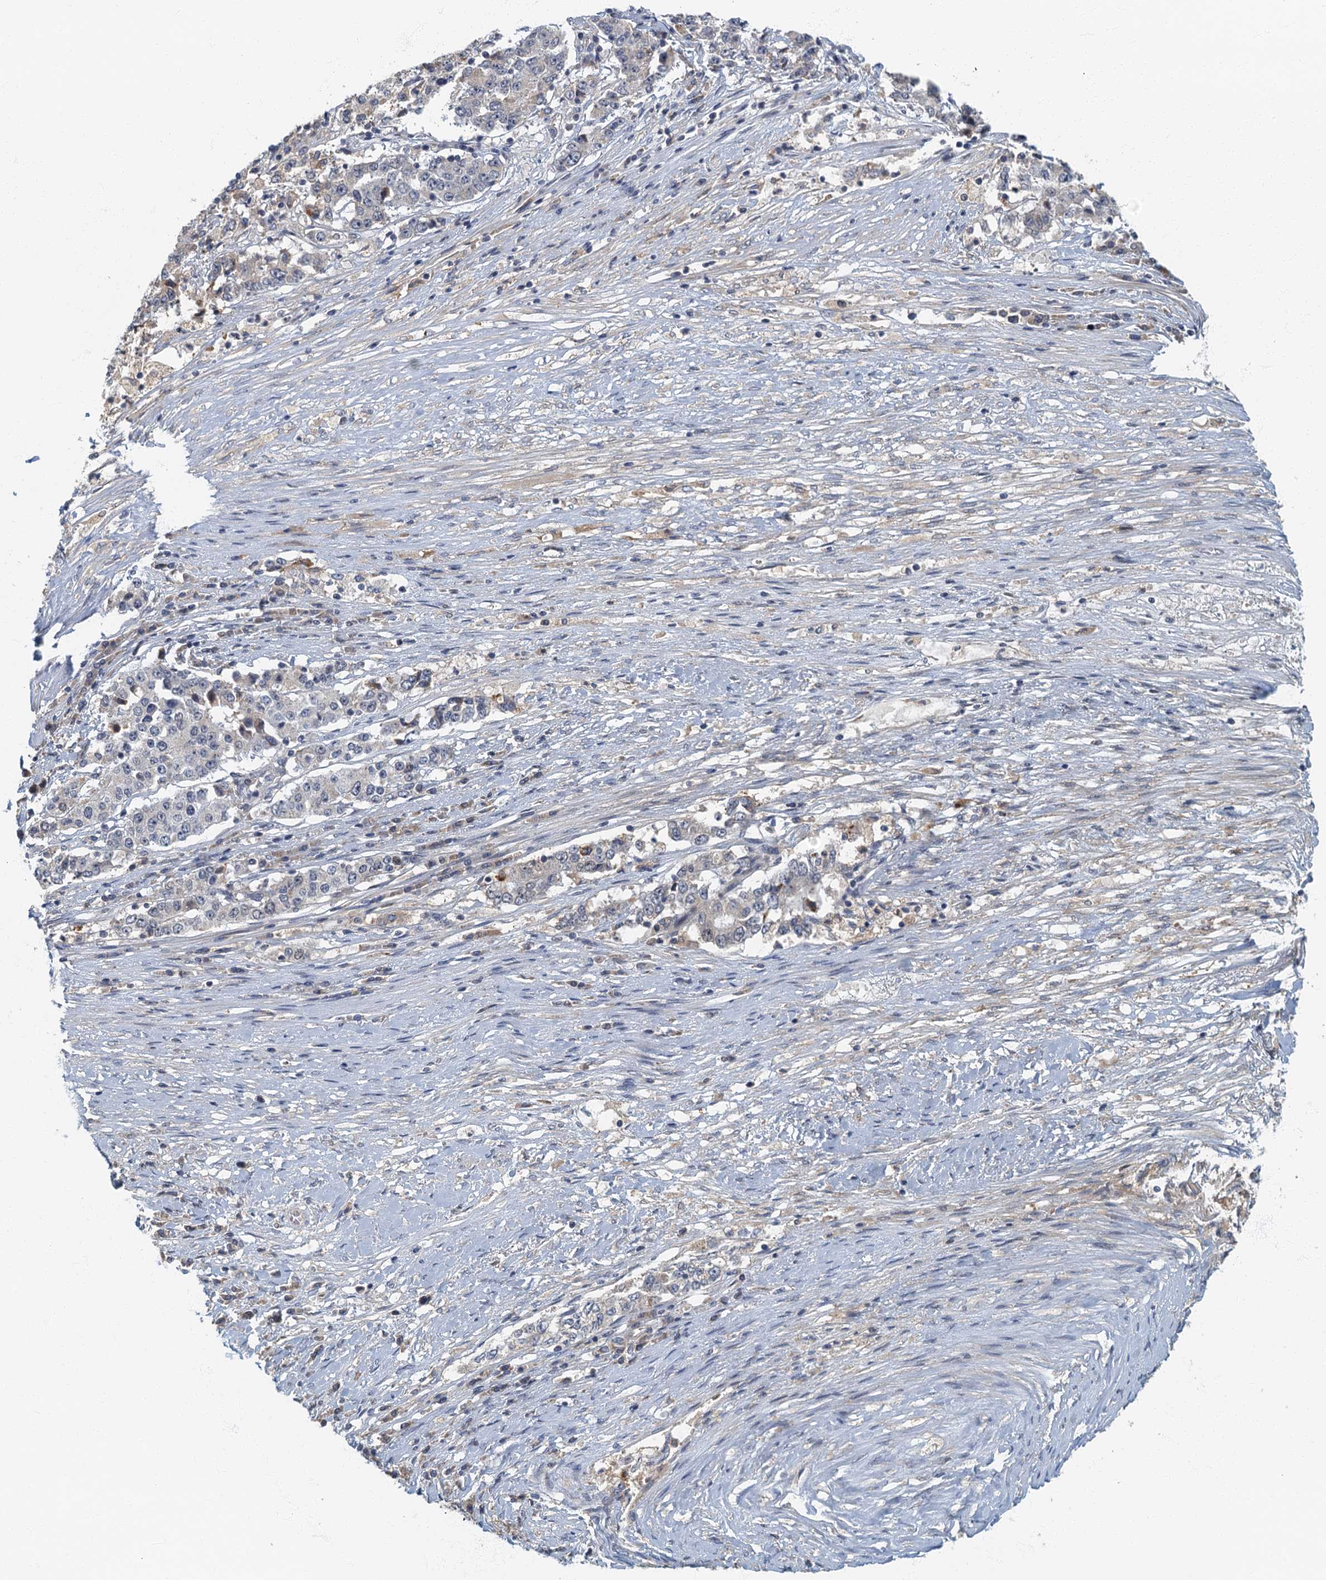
{"staining": {"intensity": "negative", "quantity": "none", "location": "none"}, "tissue": "stomach cancer", "cell_type": "Tumor cells", "image_type": "cancer", "snomed": [{"axis": "morphology", "description": "Adenocarcinoma, NOS"}, {"axis": "topography", "description": "Stomach"}], "caption": "Immunohistochemistry photomicrograph of neoplastic tissue: human stomach cancer stained with DAB (3,3'-diaminobenzidine) exhibits no significant protein positivity in tumor cells.", "gene": "CKAP2L", "patient": {"sex": "male", "age": 59}}